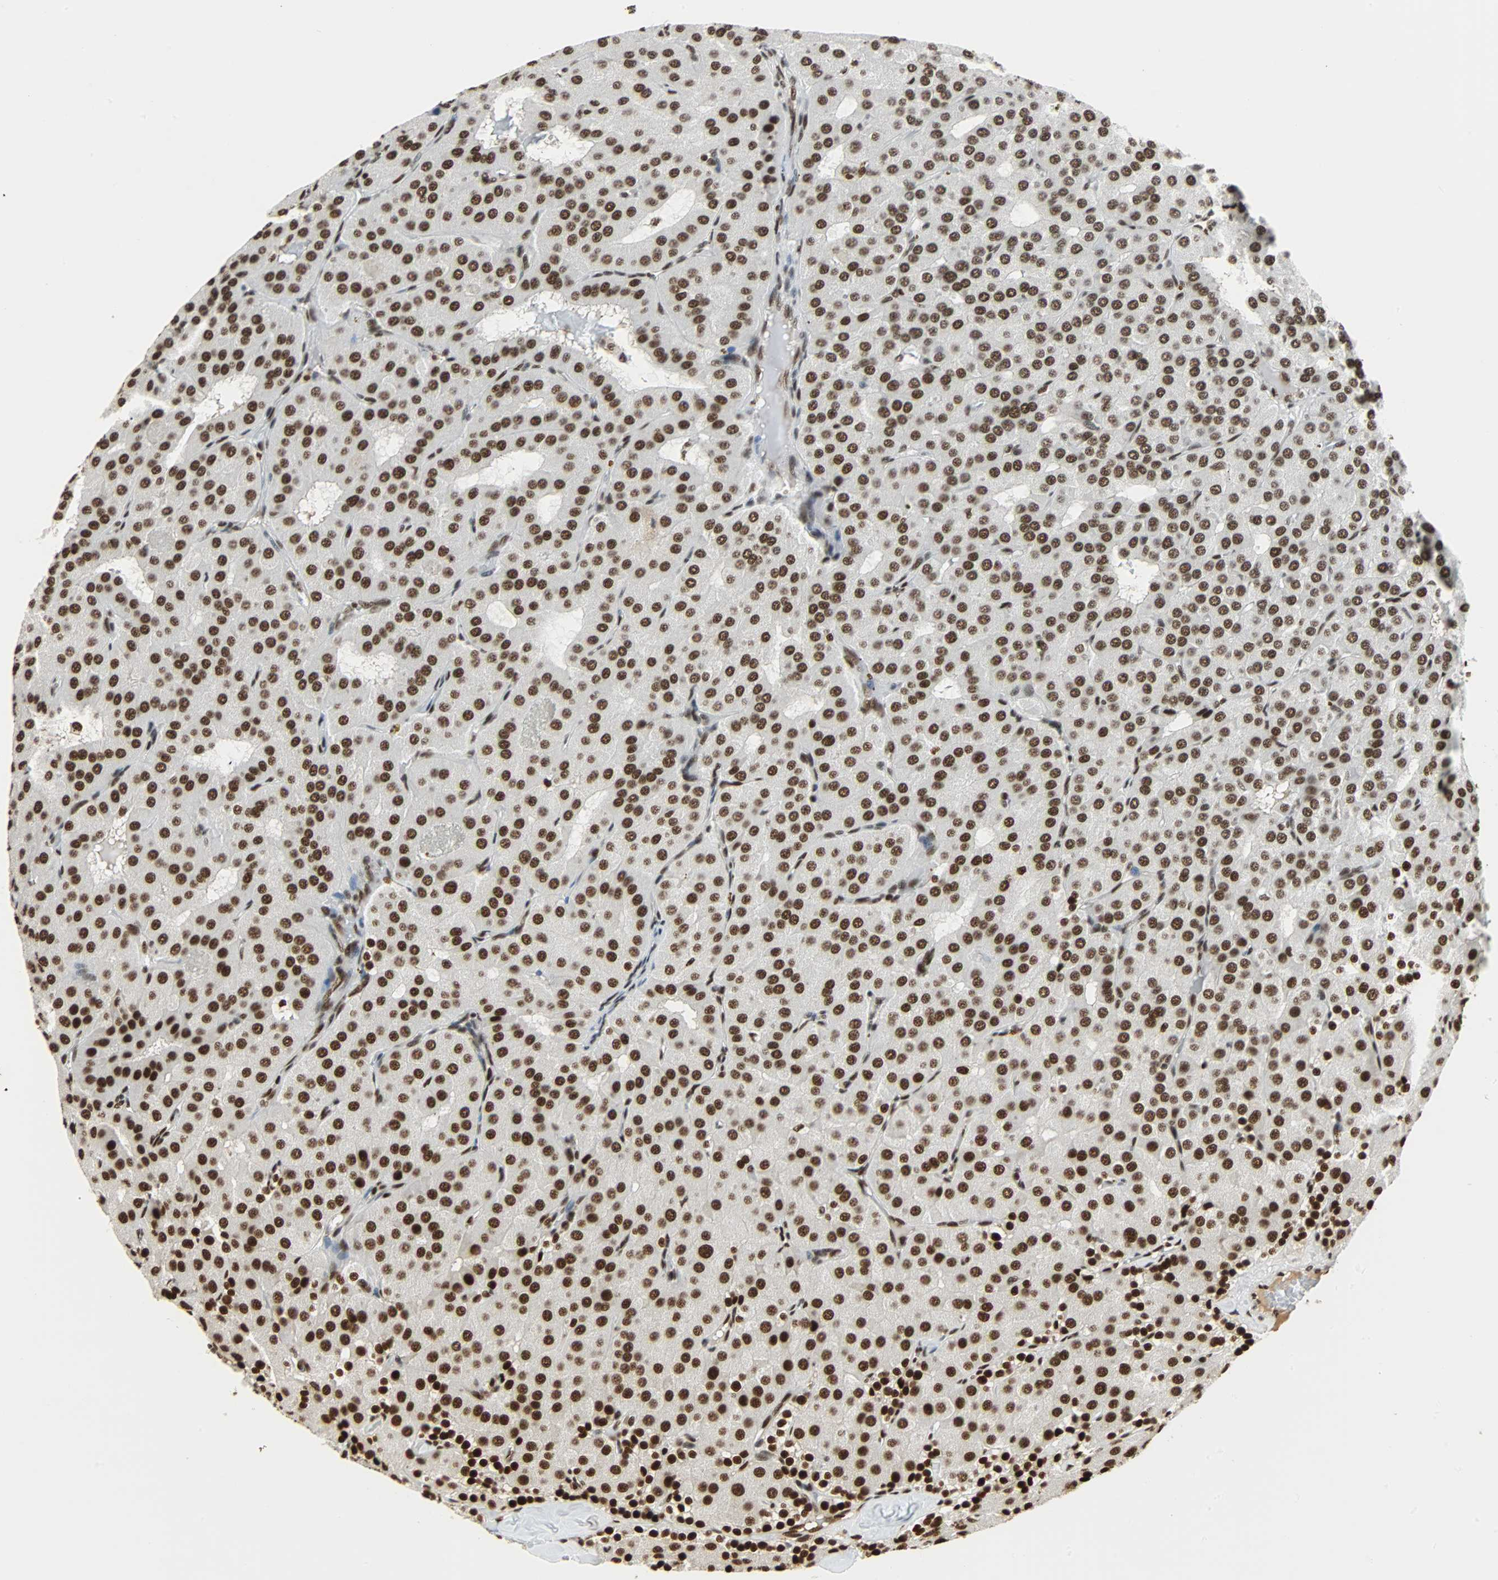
{"staining": {"intensity": "strong", "quantity": ">75%", "location": "nuclear"}, "tissue": "parathyroid gland", "cell_type": "Glandular cells", "image_type": "normal", "snomed": [{"axis": "morphology", "description": "Normal tissue, NOS"}, {"axis": "morphology", "description": "Adenoma, NOS"}, {"axis": "topography", "description": "Parathyroid gland"}], "caption": "This micrograph shows IHC staining of unremarkable human parathyroid gland, with high strong nuclear staining in approximately >75% of glandular cells.", "gene": "CDK12", "patient": {"sex": "female", "age": 86}}